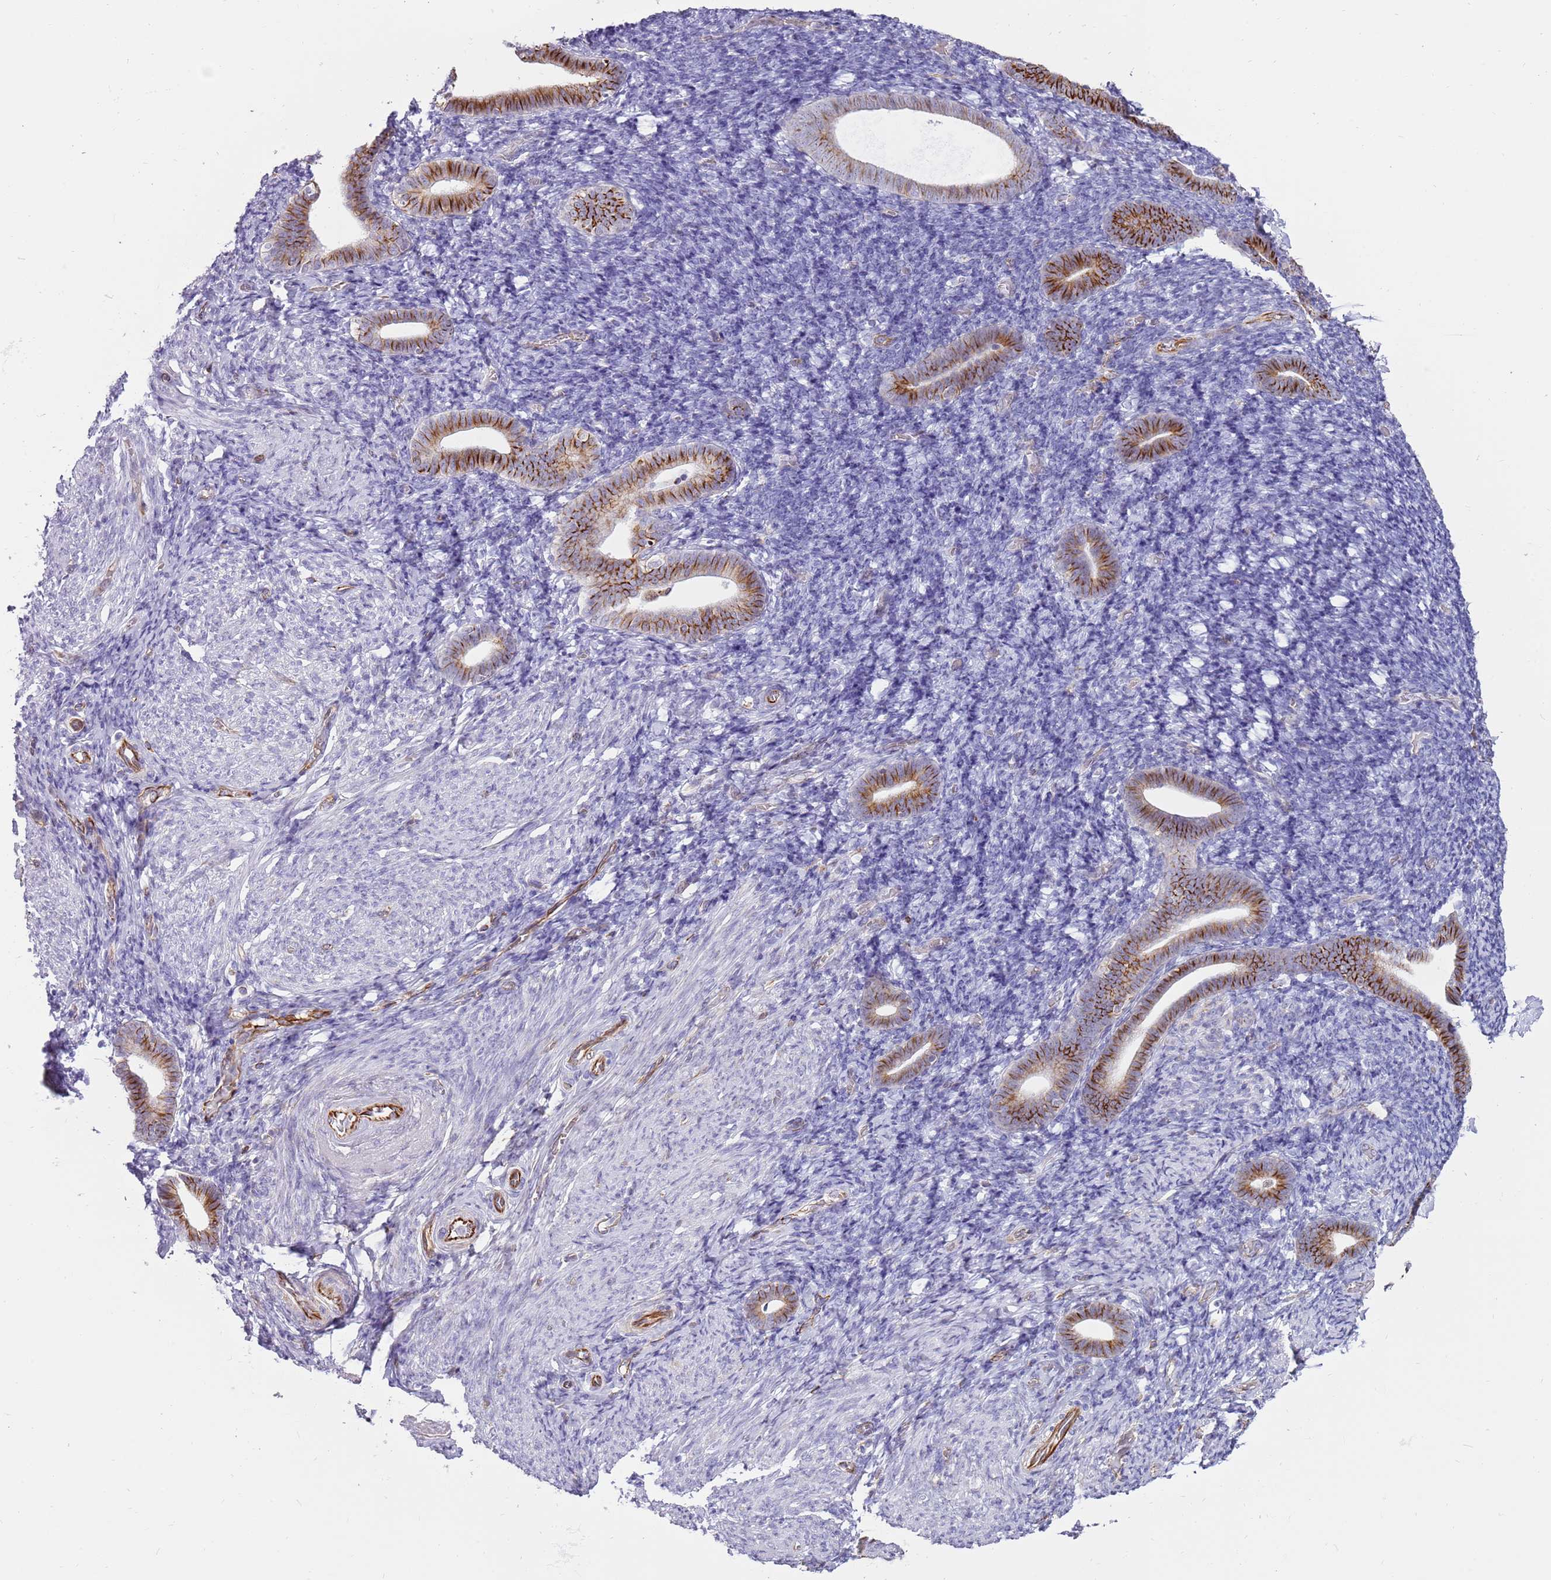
{"staining": {"intensity": "negative", "quantity": "none", "location": "none"}, "tissue": "endometrium", "cell_type": "Cells in endometrial stroma", "image_type": "normal", "snomed": [{"axis": "morphology", "description": "Normal tissue, NOS"}, {"axis": "topography", "description": "Endometrium"}], "caption": "This image is of unremarkable endometrium stained with IHC to label a protein in brown with the nuclei are counter-stained blue. There is no positivity in cells in endometrial stroma.", "gene": "ENSG00000271254", "patient": {"sex": "female", "age": 51}}